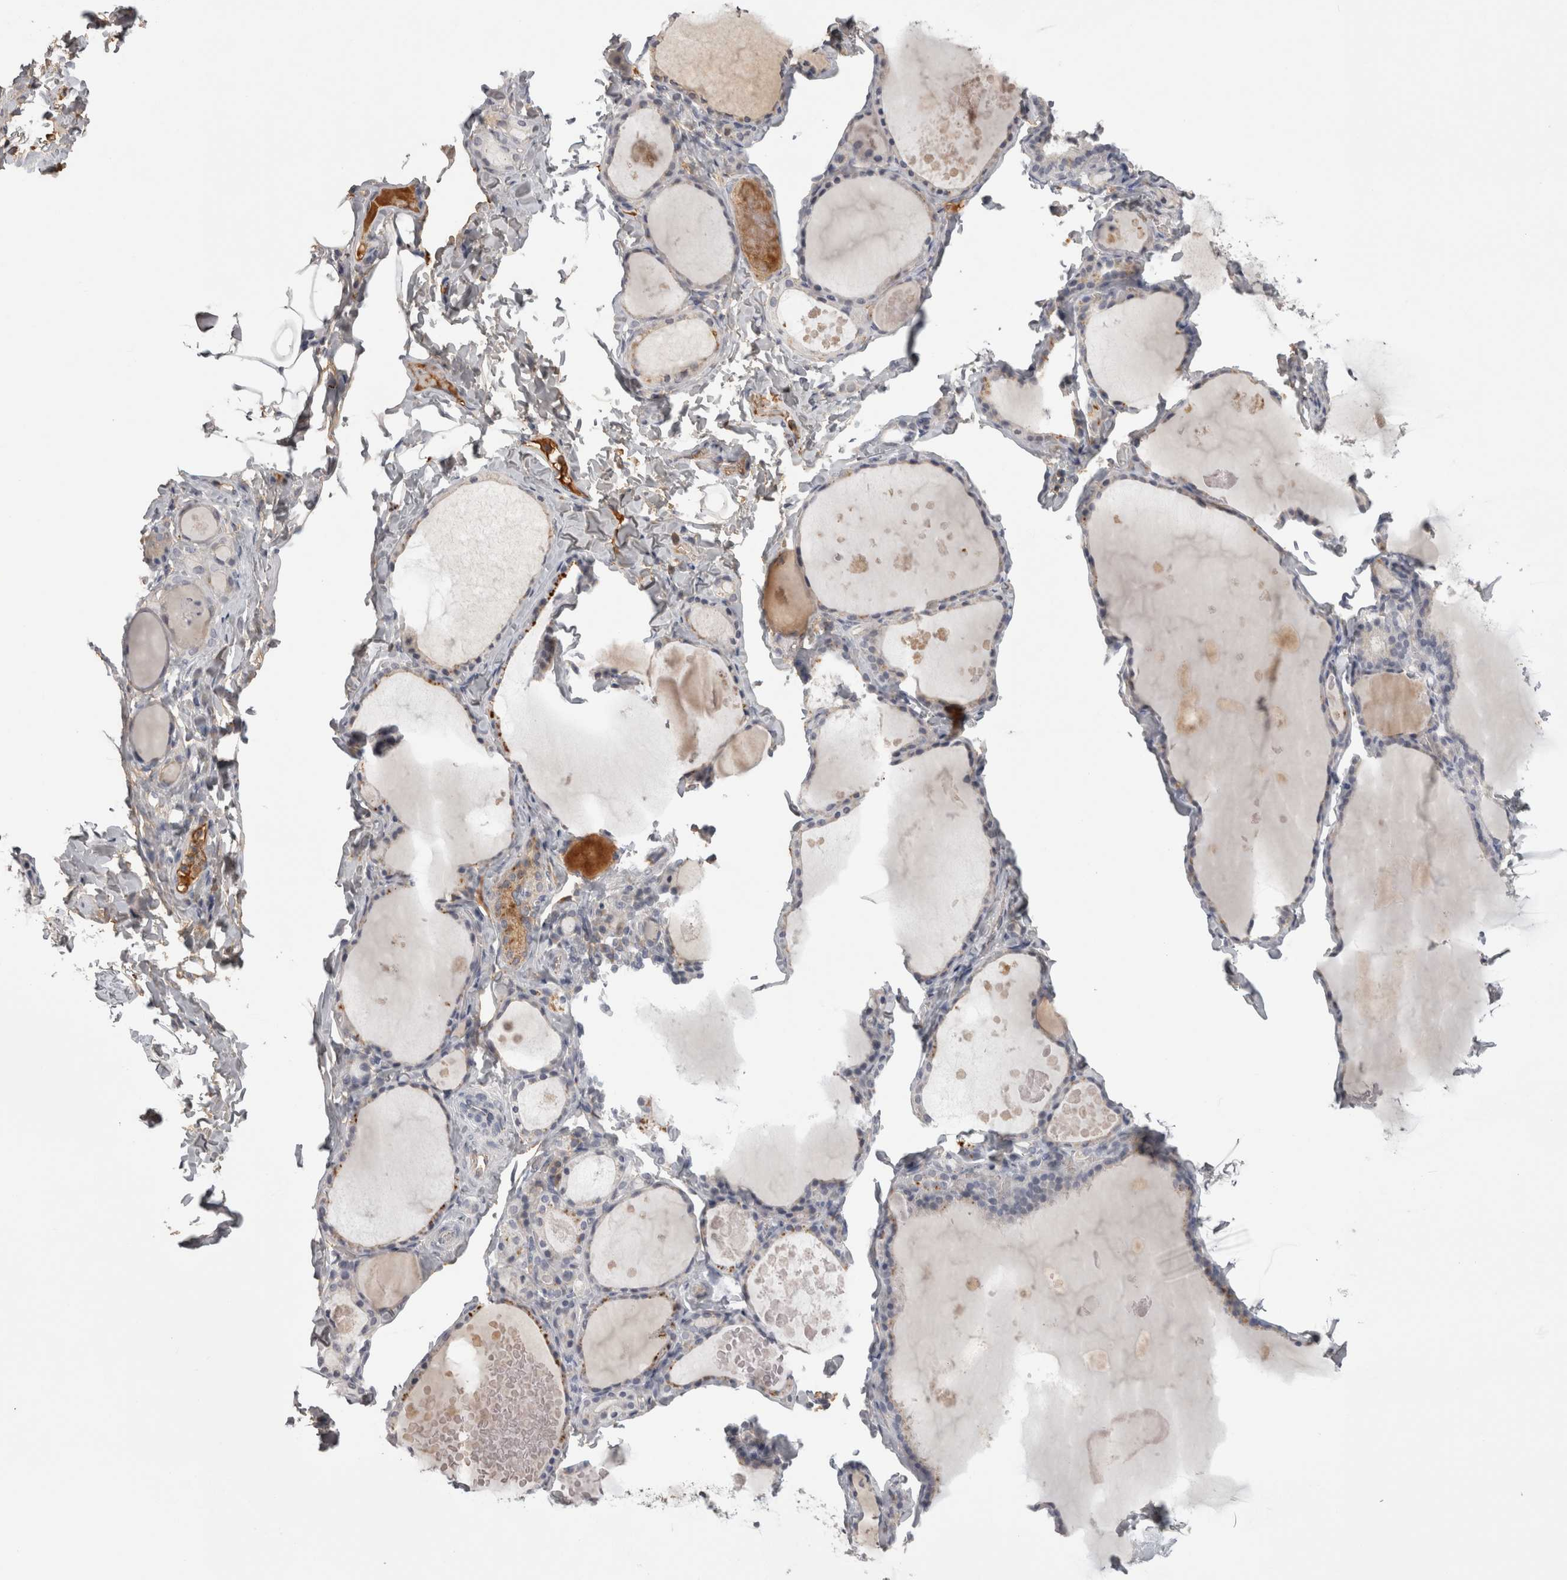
{"staining": {"intensity": "negative", "quantity": "none", "location": "none"}, "tissue": "thyroid gland", "cell_type": "Glandular cells", "image_type": "normal", "snomed": [{"axis": "morphology", "description": "Normal tissue, NOS"}, {"axis": "topography", "description": "Thyroid gland"}], "caption": "Histopathology image shows no protein expression in glandular cells of normal thyroid gland. (Brightfield microscopy of DAB immunohistochemistry at high magnification).", "gene": "SAA4", "patient": {"sex": "male", "age": 56}}